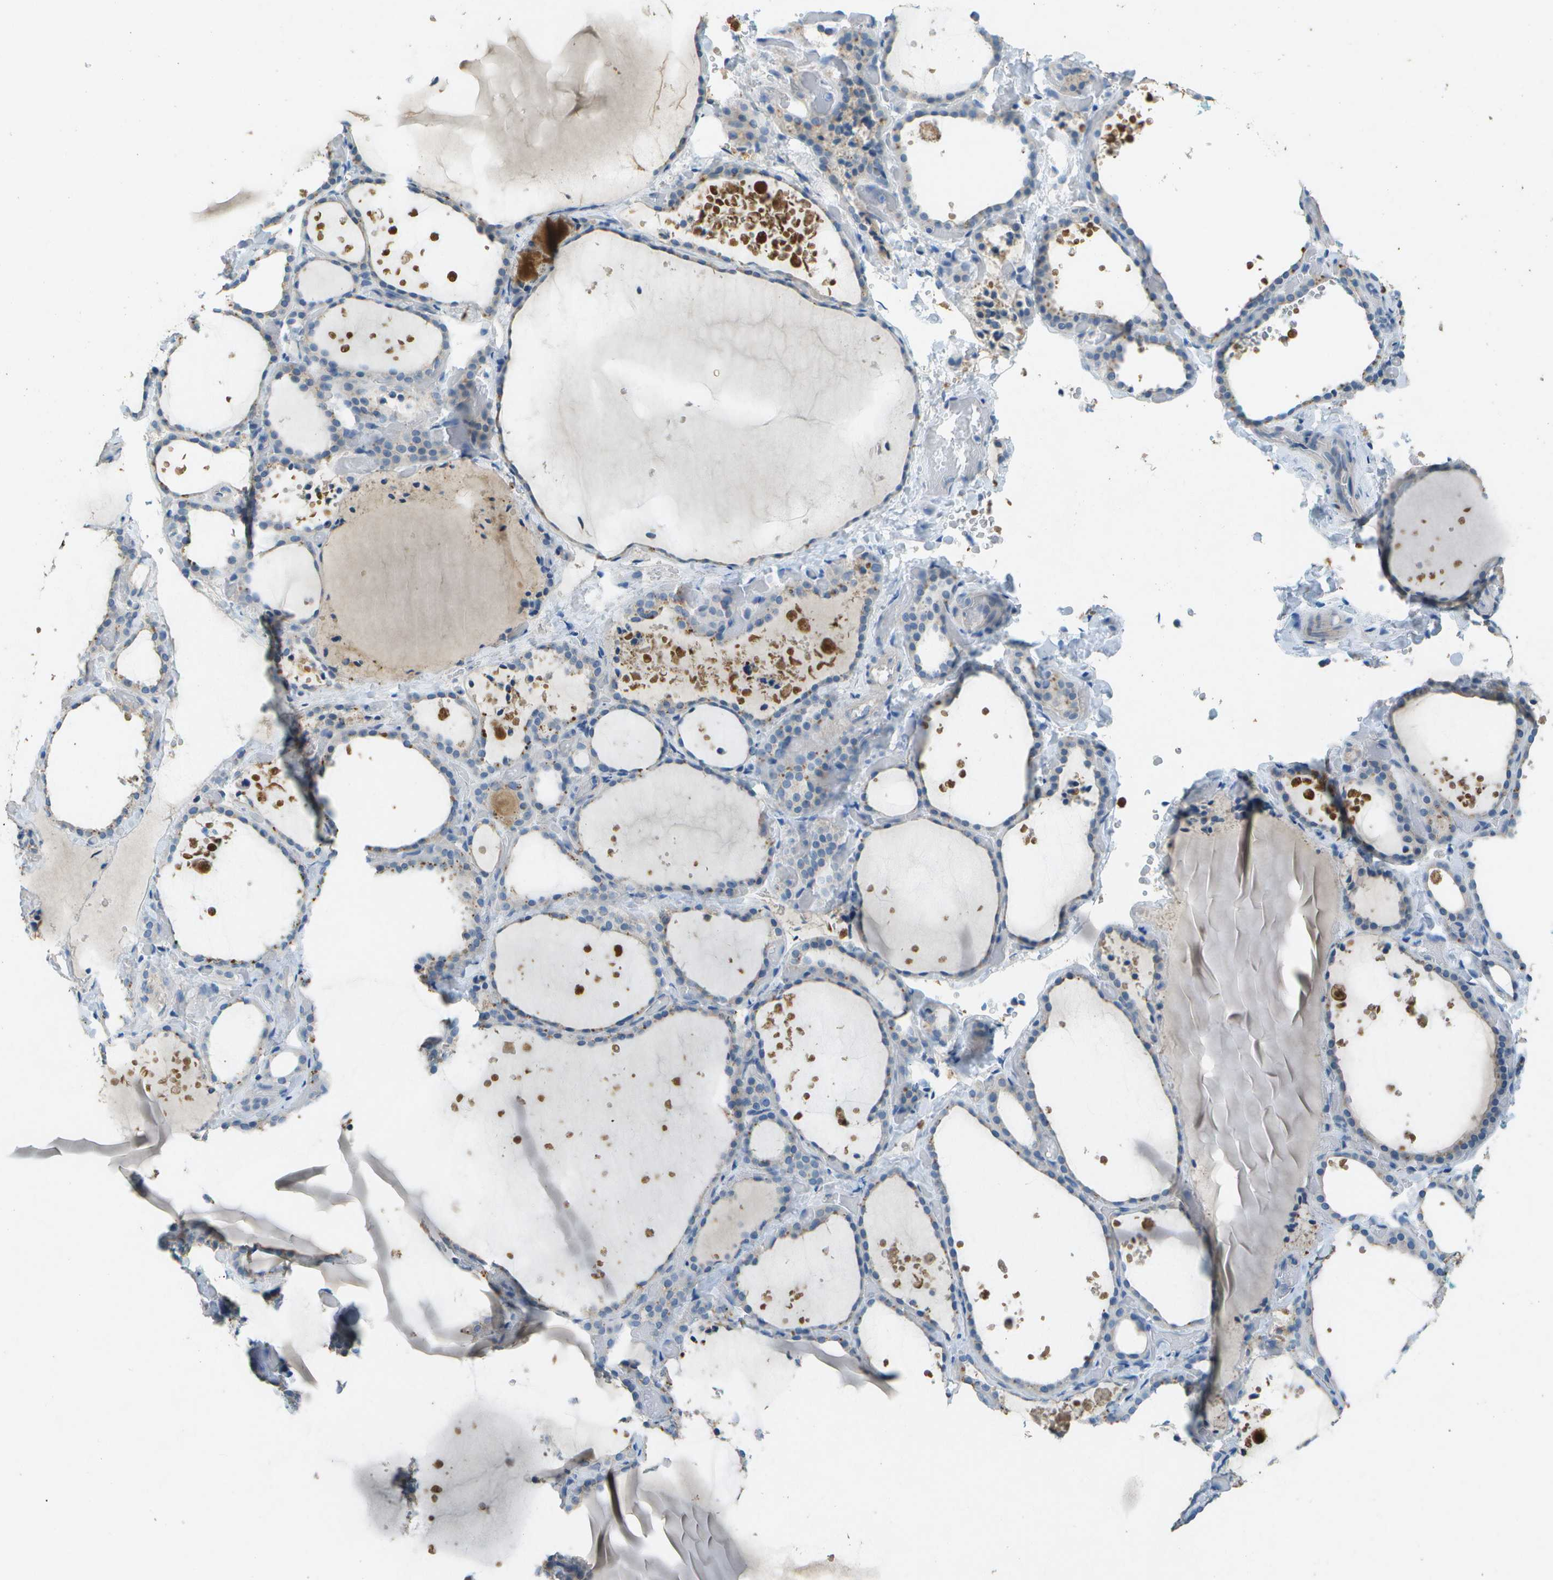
{"staining": {"intensity": "negative", "quantity": "none", "location": "none"}, "tissue": "thyroid gland", "cell_type": "Glandular cells", "image_type": "normal", "snomed": [{"axis": "morphology", "description": "Normal tissue, NOS"}, {"axis": "topography", "description": "Thyroid gland"}], "caption": "Immunohistochemistry (IHC) histopathology image of normal thyroid gland: thyroid gland stained with DAB (3,3'-diaminobenzidine) exhibits no significant protein positivity in glandular cells. (DAB (3,3'-diaminobenzidine) immunohistochemistry (IHC), high magnification).", "gene": "LGI2", "patient": {"sex": "female", "age": 44}}